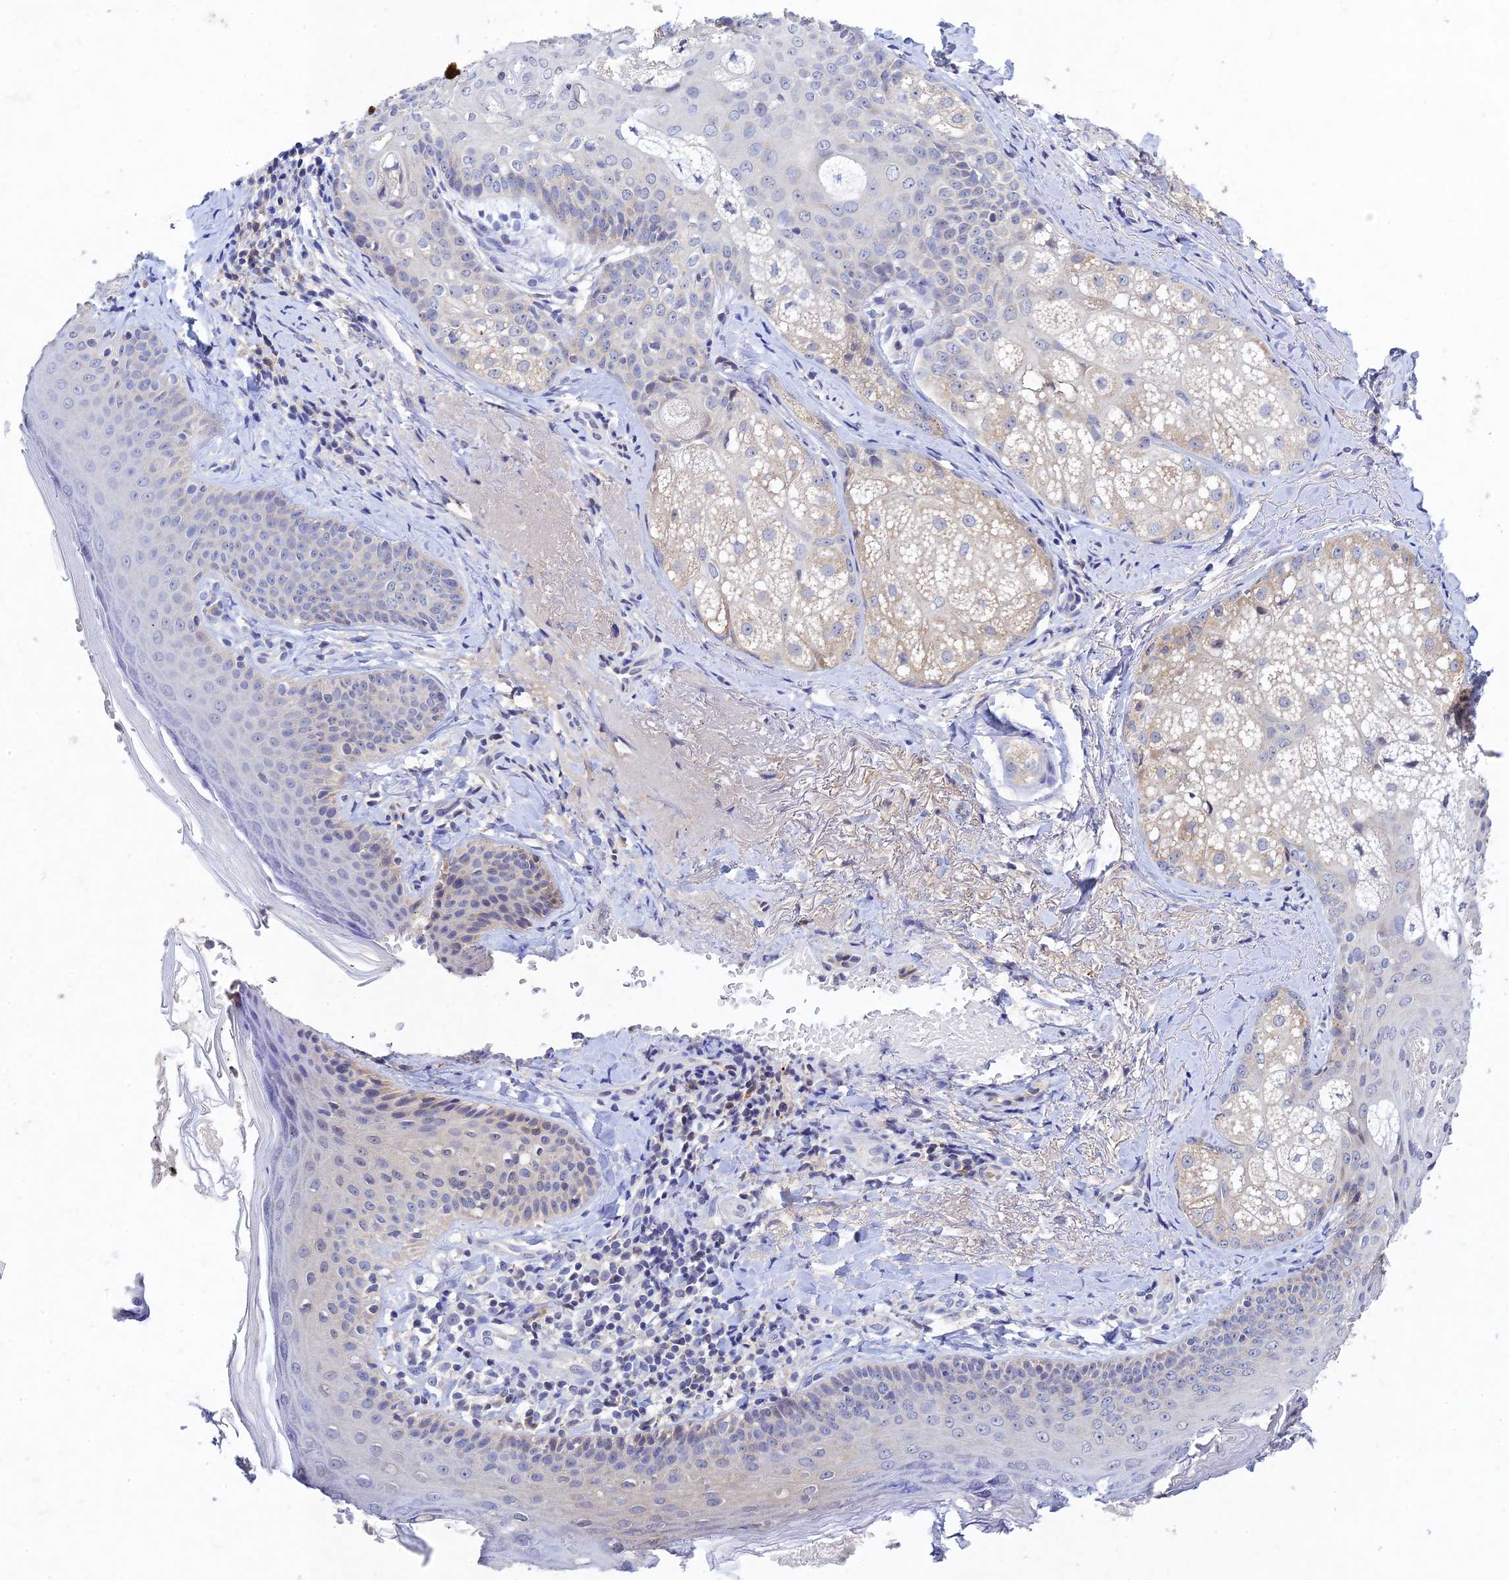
{"staining": {"intensity": "negative", "quantity": "none", "location": "none"}, "tissue": "skin", "cell_type": "Fibroblasts", "image_type": "normal", "snomed": [{"axis": "morphology", "description": "Normal tissue, NOS"}, {"axis": "topography", "description": "Skin"}], "caption": "This image is of unremarkable skin stained with IHC to label a protein in brown with the nuclei are counter-stained blue. There is no staining in fibroblasts. Brightfield microscopy of immunohistochemistry (IHC) stained with DAB (3,3'-diaminobenzidine) (brown) and hematoxylin (blue), captured at high magnification.", "gene": "CHST5", "patient": {"sex": "male", "age": 57}}